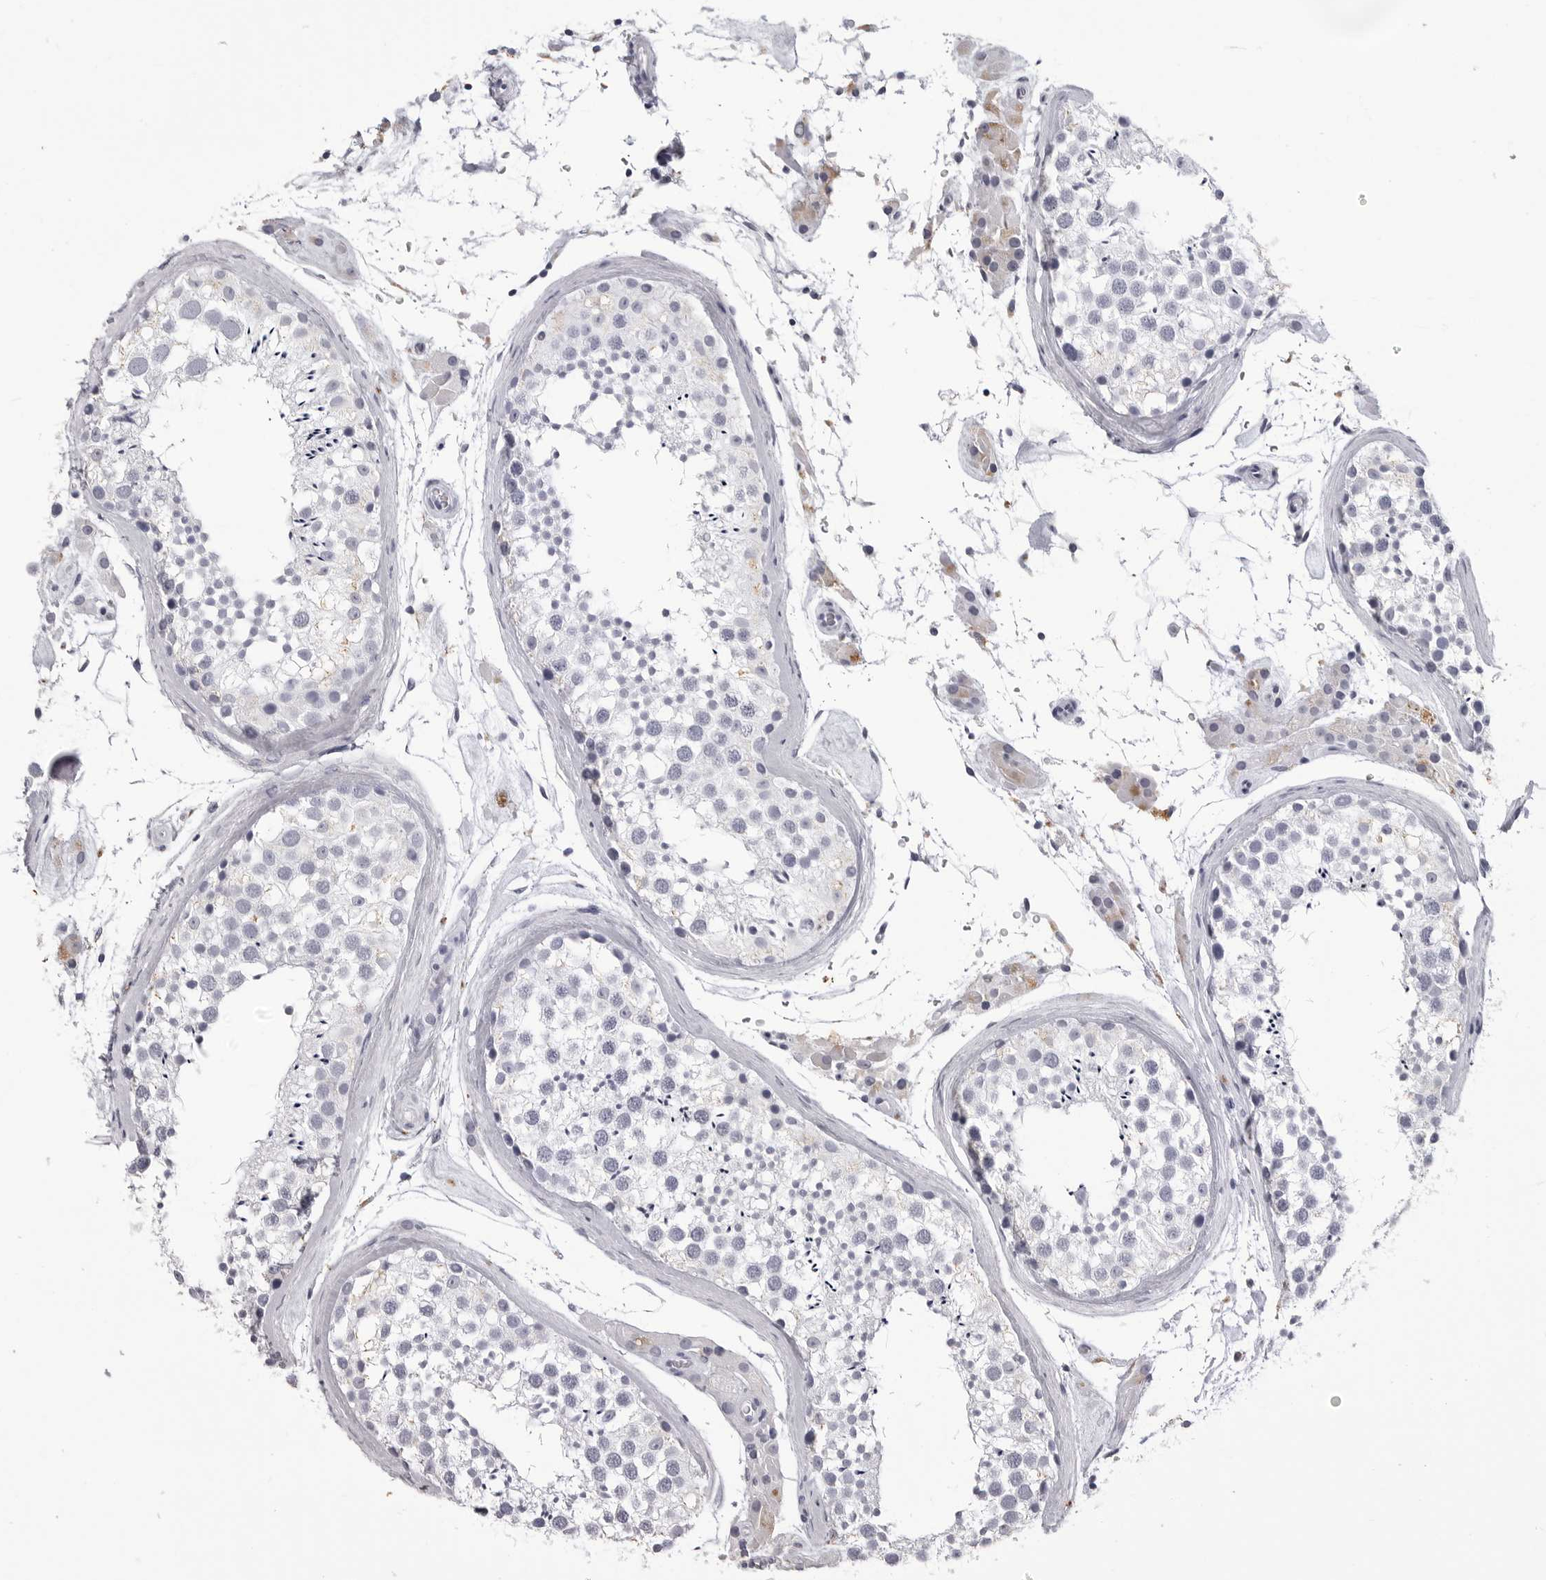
{"staining": {"intensity": "negative", "quantity": "none", "location": "none"}, "tissue": "testis", "cell_type": "Cells in seminiferous ducts", "image_type": "normal", "snomed": [{"axis": "morphology", "description": "Normal tissue, NOS"}, {"axis": "topography", "description": "Testis"}], "caption": "This is an IHC photomicrograph of benign testis. There is no staining in cells in seminiferous ducts.", "gene": "LGALS4", "patient": {"sex": "male", "age": 46}}